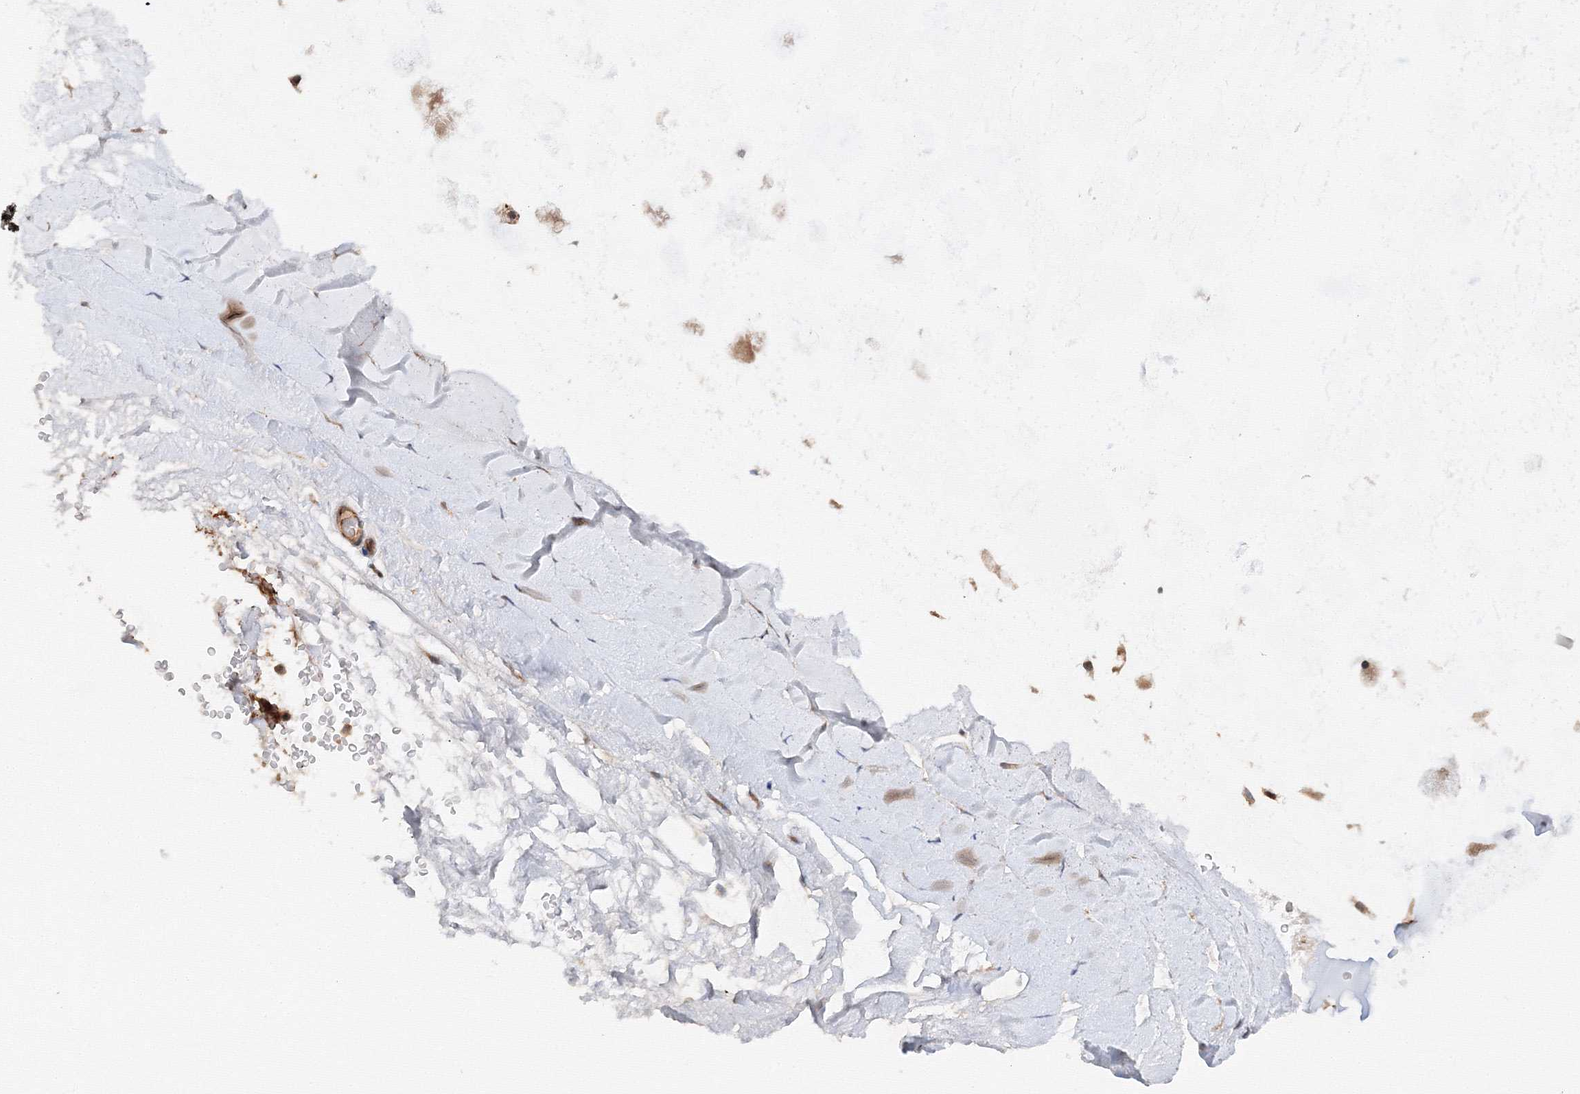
{"staining": {"intensity": "negative", "quantity": "none", "location": "none"}, "tissue": "adipose tissue", "cell_type": "Adipocytes", "image_type": "normal", "snomed": [{"axis": "morphology", "description": "Normal tissue, NOS"}, {"axis": "morphology", "description": "Squamous cell carcinoma, NOS"}, {"axis": "topography", "description": "Lymph node"}, {"axis": "topography", "description": "Bronchus"}, {"axis": "topography", "description": "Lung"}], "caption": "IHC image of benign adipose tissue: human adipose tissue stained with DAB (3,3'-diaminobenzidine) shows no significant protein positivity in adipocytes.", "gene": "DCTD", "patient": {"sex": "male", "age": 66}}